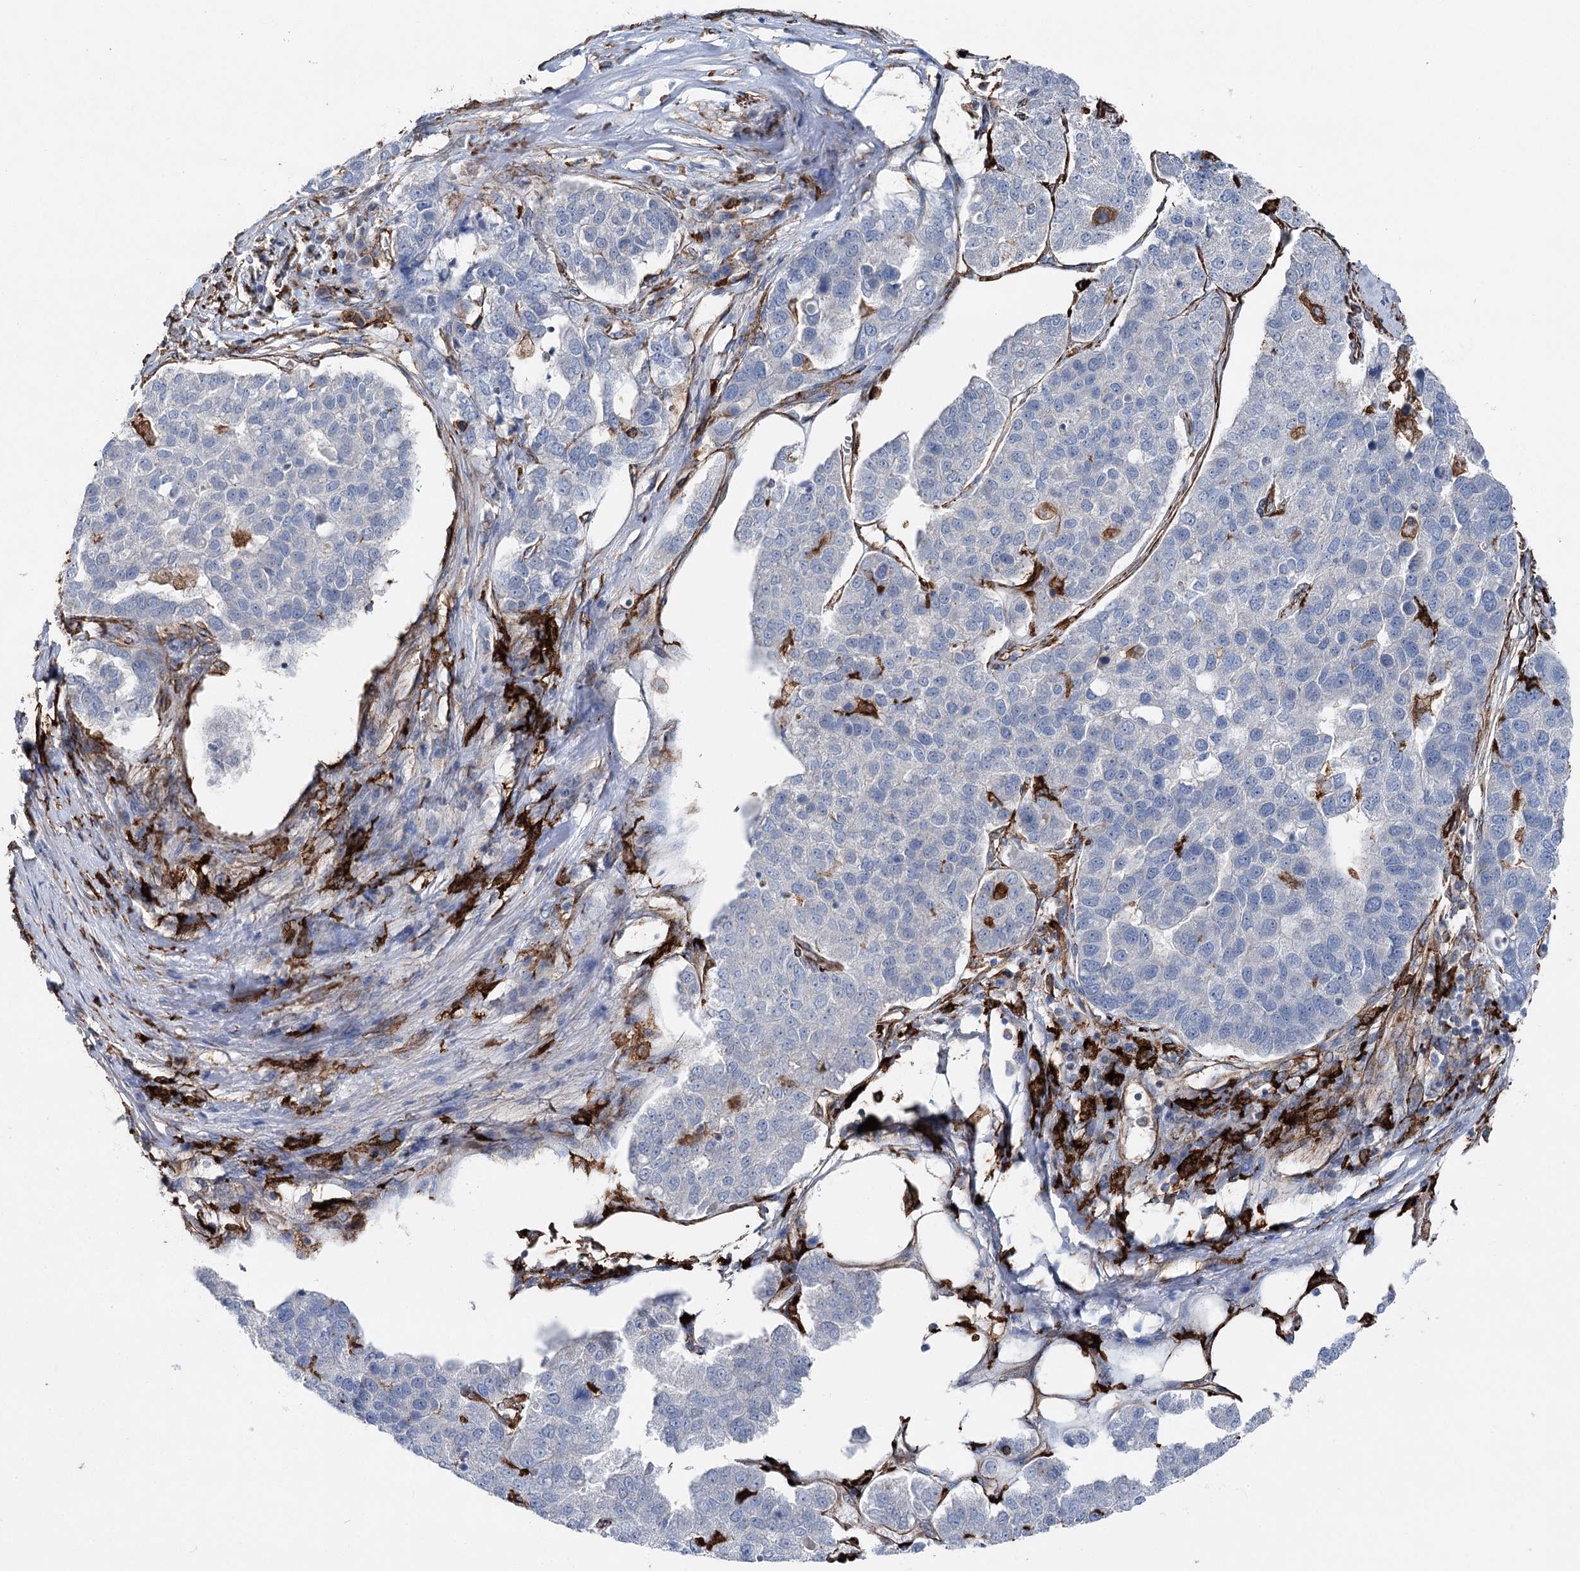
{"staining": {"intensity": "negative", "quantity": "none", "location": "none"}, "tissue": "pancreatic cancer", "cell_type": "Tumor cells", "image_type": "cancer", "snomed": [{"axis": "morphology", "description": "Adenocarcinoma, NOS"}, {"axis": "topography", "description": "Pancreas"}], "caption": "A histopathology image of adenocarcinoma (pancreatic) stained for a protein reveals no brown staining in tumor cells. (DAB (3,3'-diaminobenzidine) IHC visualized using brightfield microscopy, high magnification).", "gene": "CLEC4M", "patient": {"sex": "female", "age": 61}}